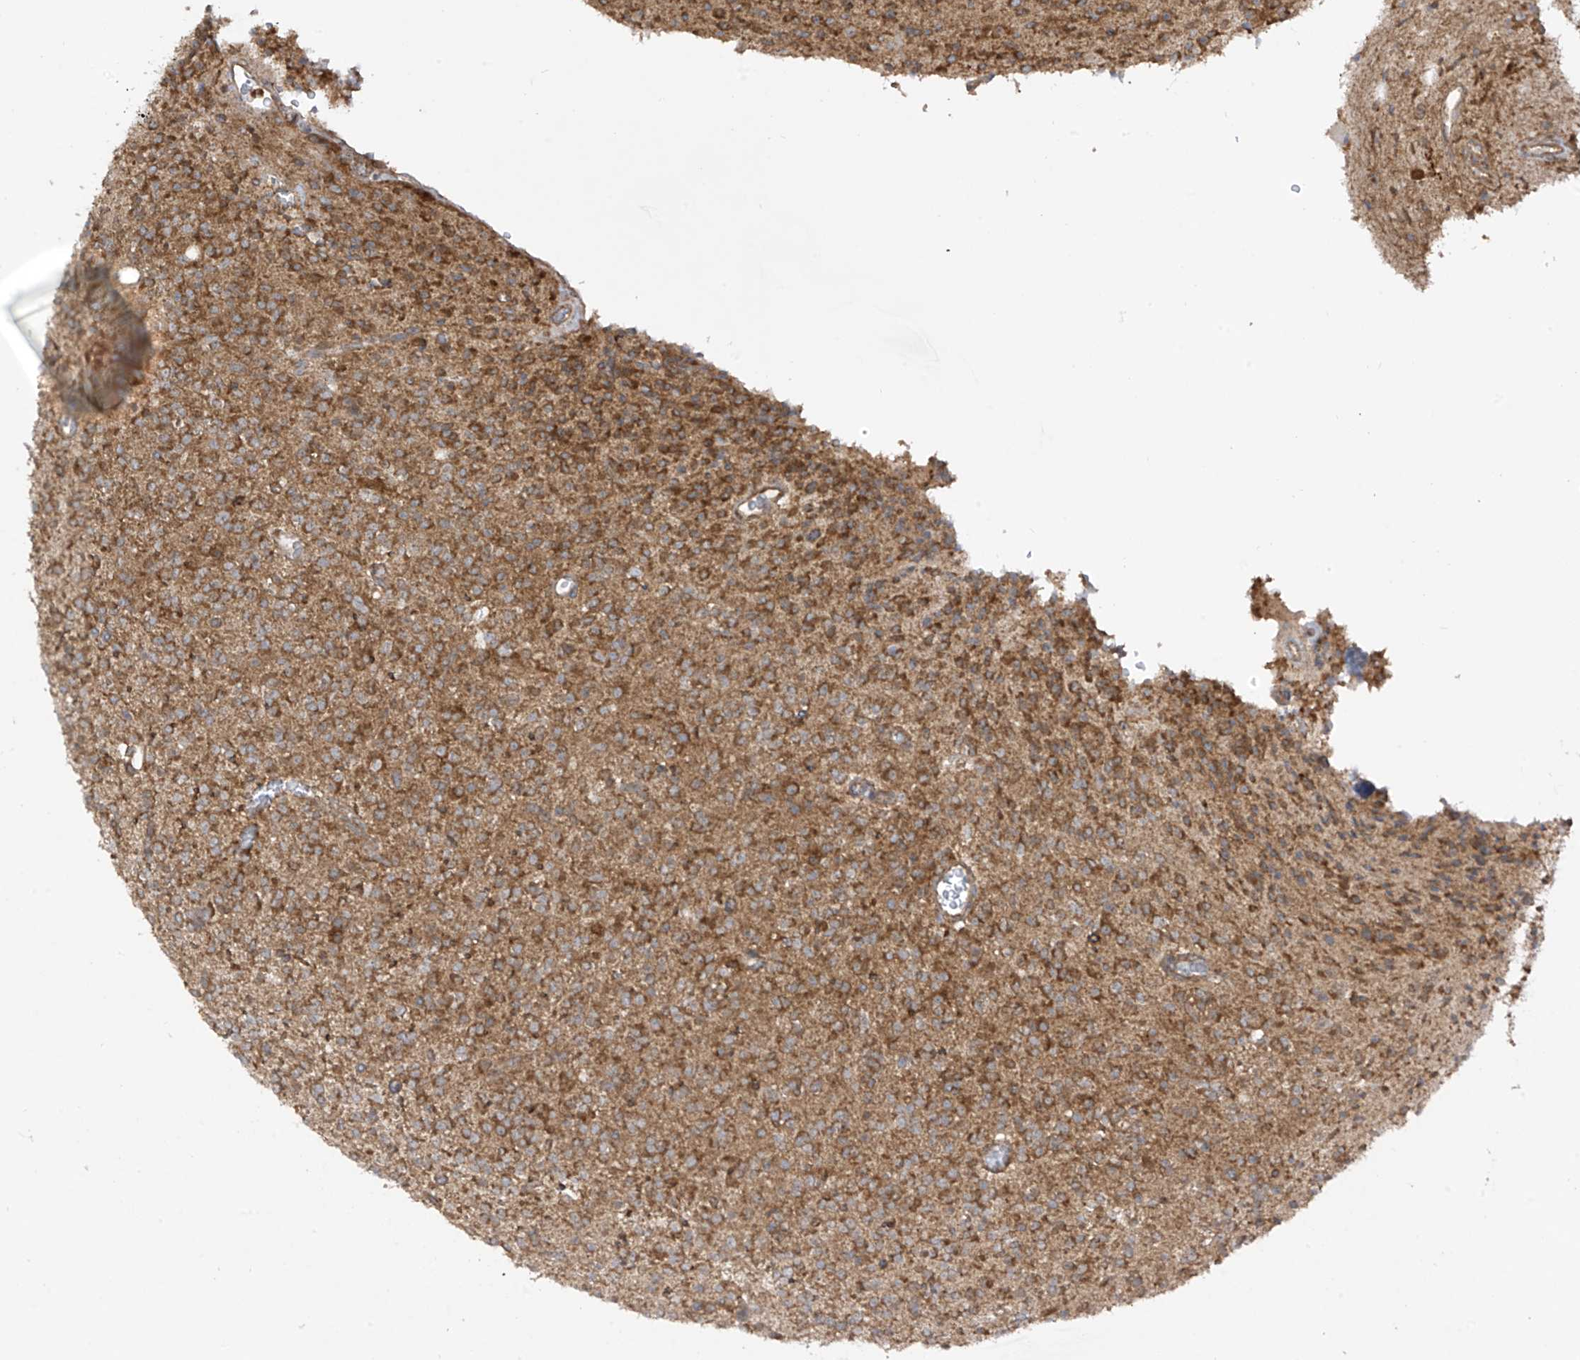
{"staining": {"intensity": "moderate", "quantity": ">75%", "location": "cytoplasmic/membranous"}, "tissue": "glioma", "cell_type": "Tumor cells", "image_type": "cancer", "snomed": [{"axis": "morphology", "description": "Glioma, malignant, High grade"}, {"axis": "topography", "description": "Brain"}], "caption": "Immunohistochemistry (IHC) (DAB (3,3'-diaminobenzidine)) staining of glioma demonstrates moderate cytoplasmic/membranous protein positivity in about >75% of tumor cells.", "gene": "REPS1", "patient": {"sex": "male", "age": 34}}